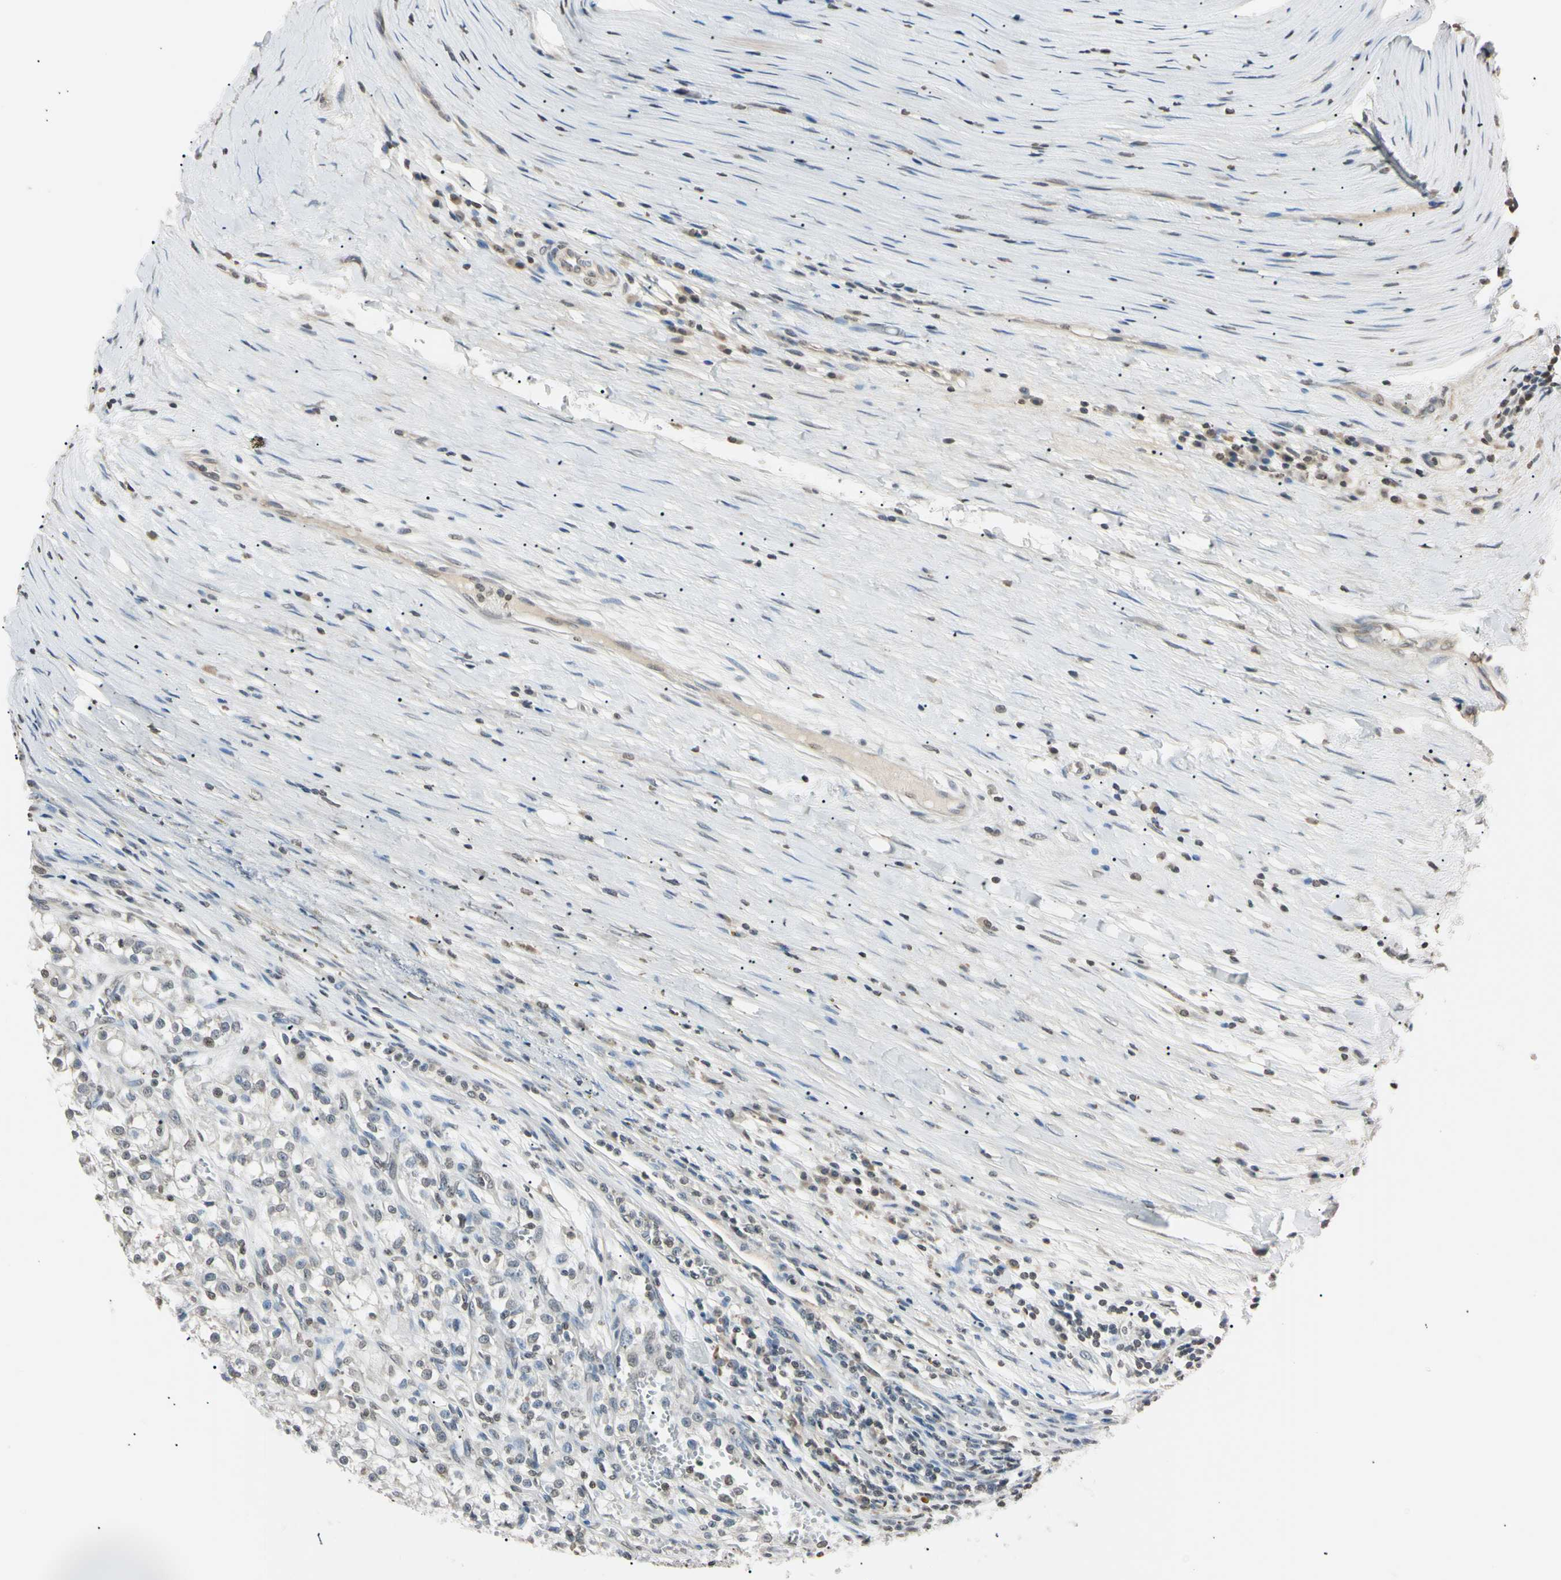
{"staining": {"intensity": "weak", "quantity": "<25%", "location": "nuclear"}, "tissue": "renal cancer", "cell_type": "Tumor cells", "image_type": "cancer", "snomed": [{"axis": "morphology", "description": "Adenocarcinoma, NOS"}, {"axis": "topography", "description": "Kidney"}], "caption": "This is a micrograph of immunohistochemistry (IHC) staining of renal cancer (adenocarcinoma), which shows no positivity in tumor cells.", "gene": "CDC45", "patient": {"sex": "female", "age": 52}}